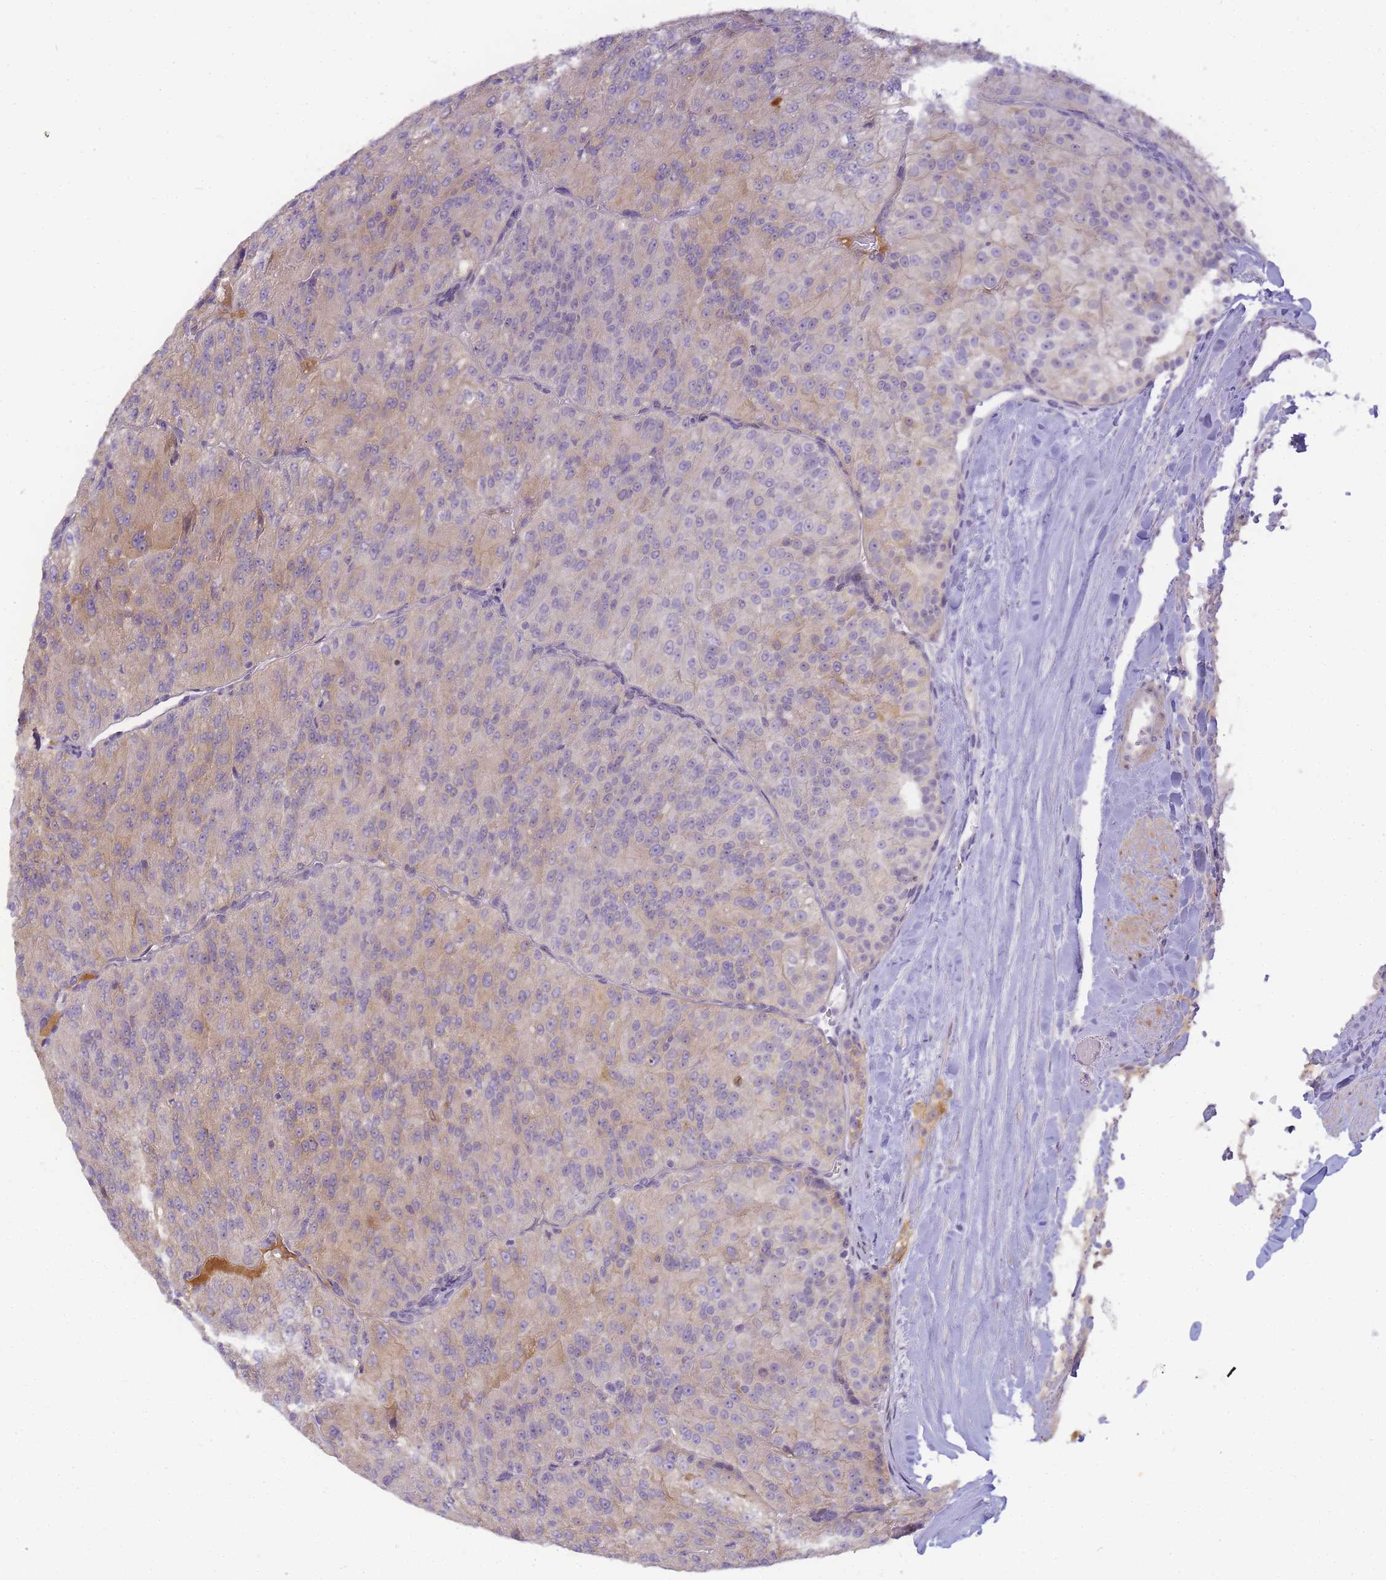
{"staining": {"intensity": "weak", "quantity": "25%-75%", "location": "cytoplasmic/membranous"}, "tissue": "renal cancer", "cell_type": "Tumor cells", "image_type": "cancer", "snomed": [{"axis": "morphology", "description": "Adenocarcinoma, NOS"}, {"axis": "topography", "description": "Kidney"}], "caption": "Immunohistochemical staining of renal cancer demonstrates low levels of weak cytoplasmic/membranous positivity in approximately 25%-75% of tumor cells.", "gene": "RRAD", "patient": {"sex": "female", "age": 63}}